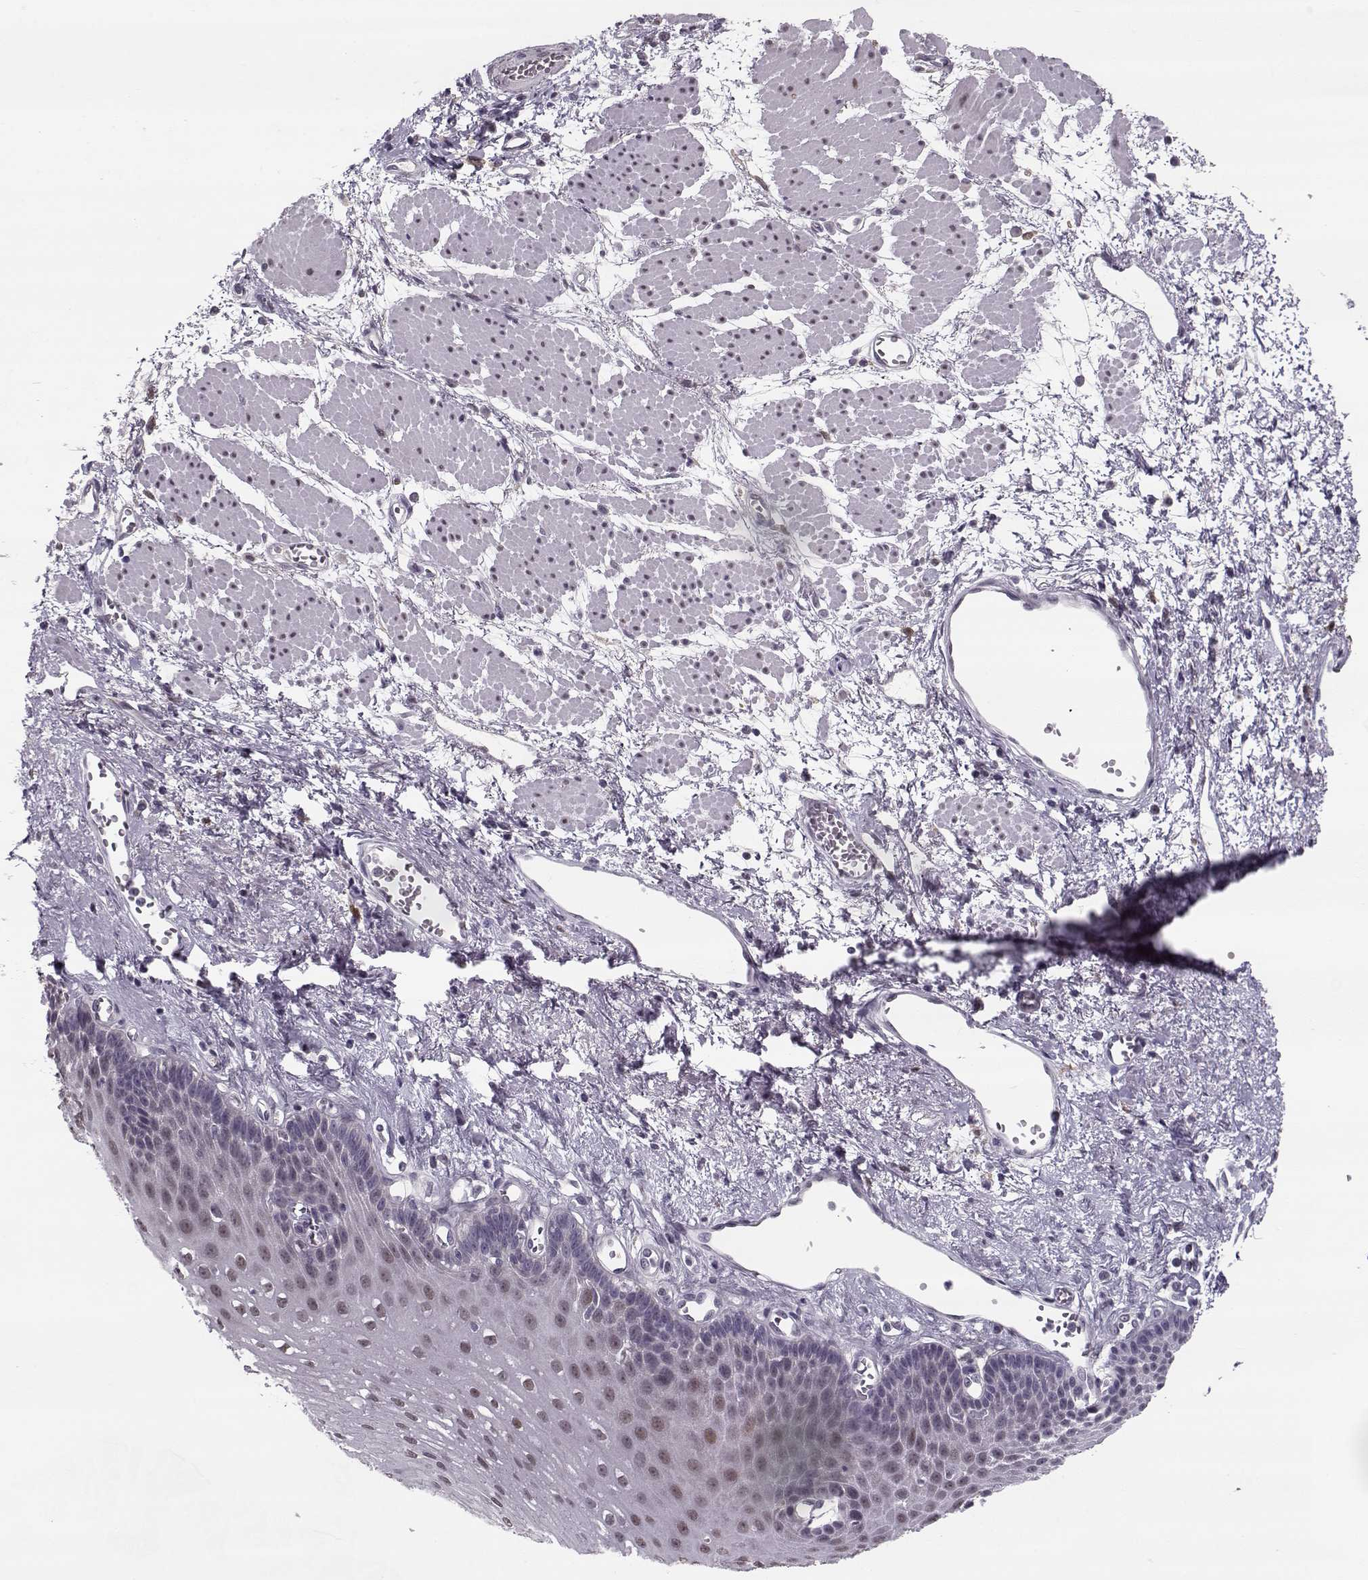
{"staining": {"intensity": "negative", "quantity": "none", "location": "none"}, "tissue": "esophagus", "cell_type": "Squamous epithelial cells", "image_type": "normal", "snomed": [{"axis": "morphology", "description": "Normal tissue, NOS"}, {"axis": "topography", "description": "Esophagus"}], "caption": "Protein analysis of unremarkable esophagus reveals no significant positivity in squamous epithelial cells. (Stains: DAB immunohistochemistry (IHC) with hematoxylin counter stain, Microscopy: brightfield microscopy at high magnification).", "gene": "DNAI3", "patient": {"sex": "female", "age": 62}}